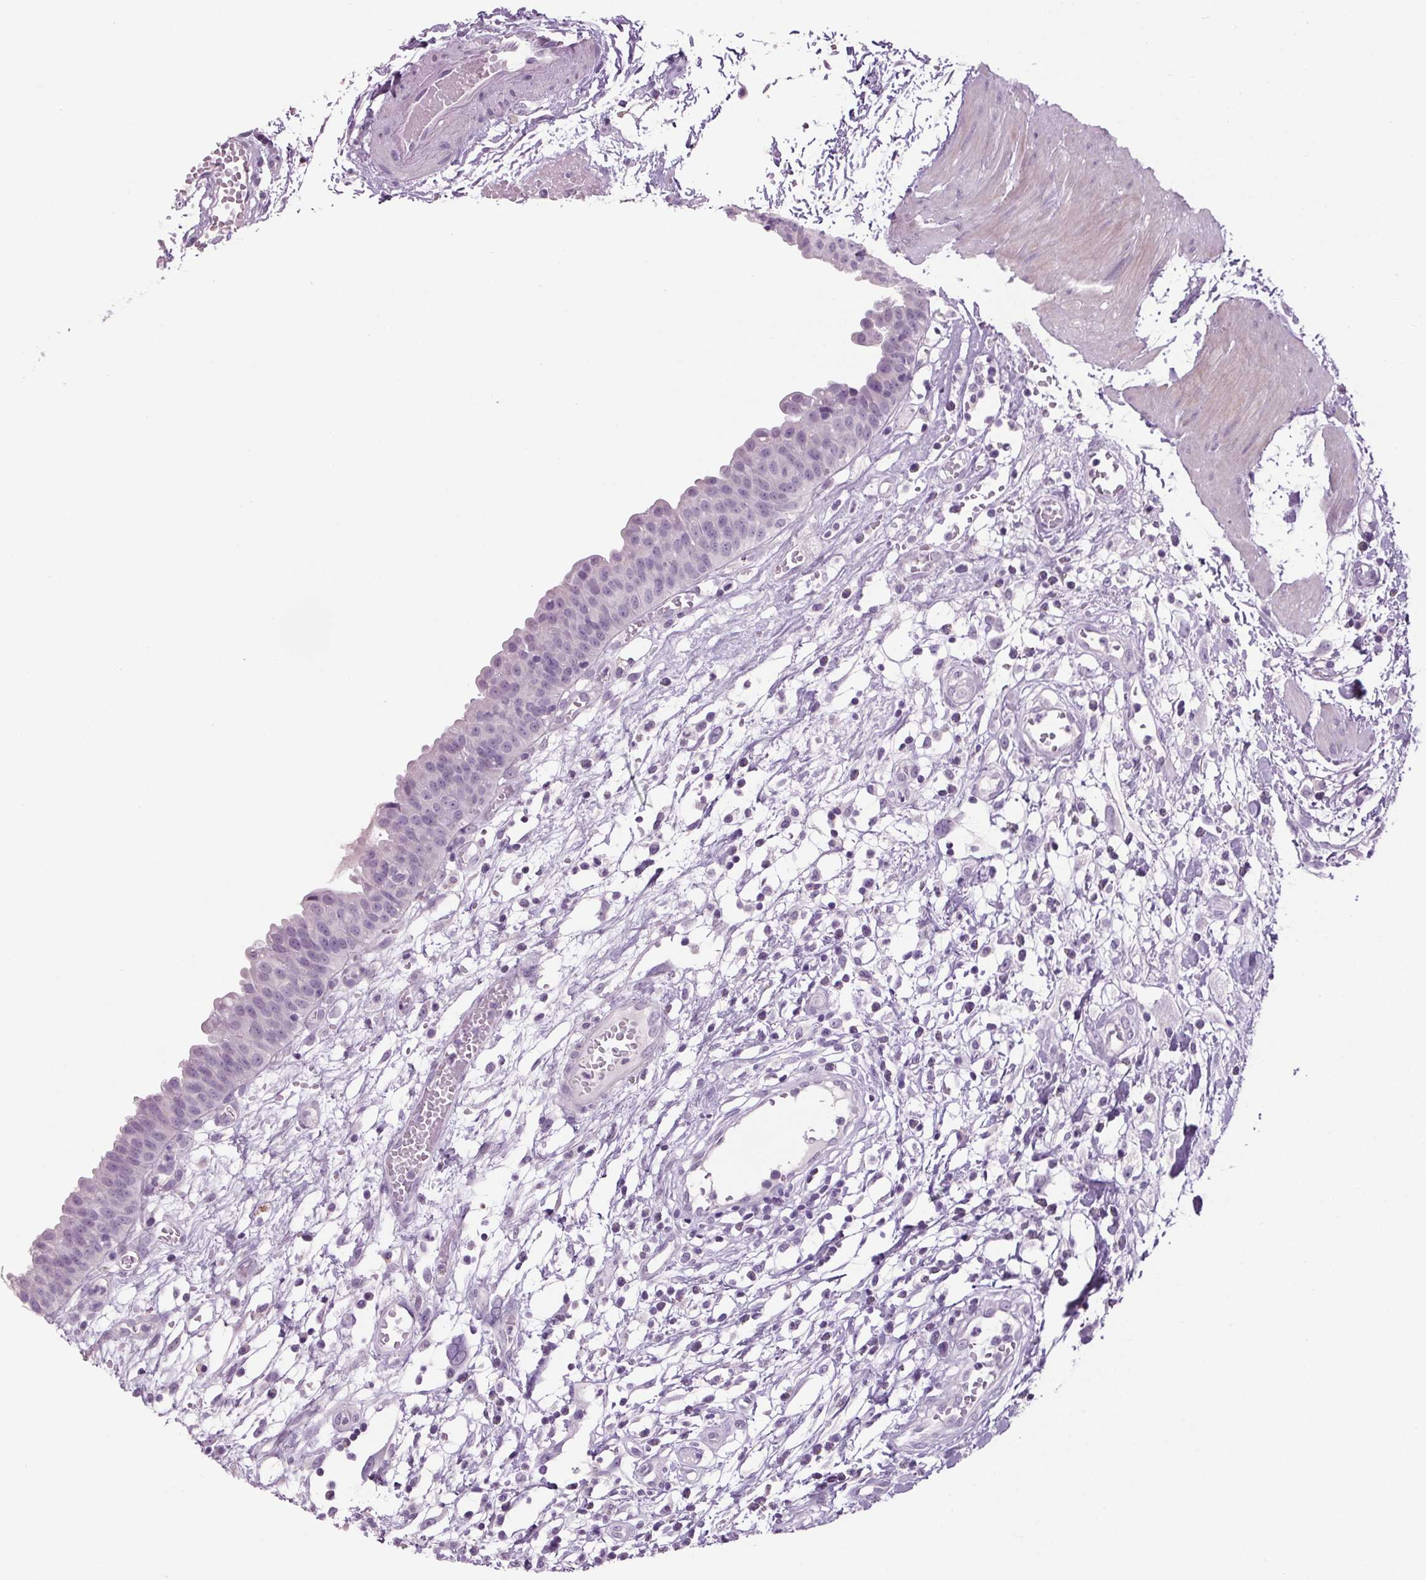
{"staining": {"intensity": "negative", "quantity": "none", "location": "none"}, "tissue": "urinary bladder", "cell_type": "Urothelial cells", "image_type": "normal", "snomed": [{"axis": "morphology", "description": "Normal tissue, NOS"}, {"axis": "topography", "description": "Urinary bladder"}], "caption": "Immunohistochemical staining of unremarkable human urinary bladder shows no significant staining in urothelial cells. (DAB immunohistochemistry (IHC) visualized using brightfield microscopy, high magnification).", "gene": "PPP1R1A", "patient": {"sex": "male", "age": 64}}